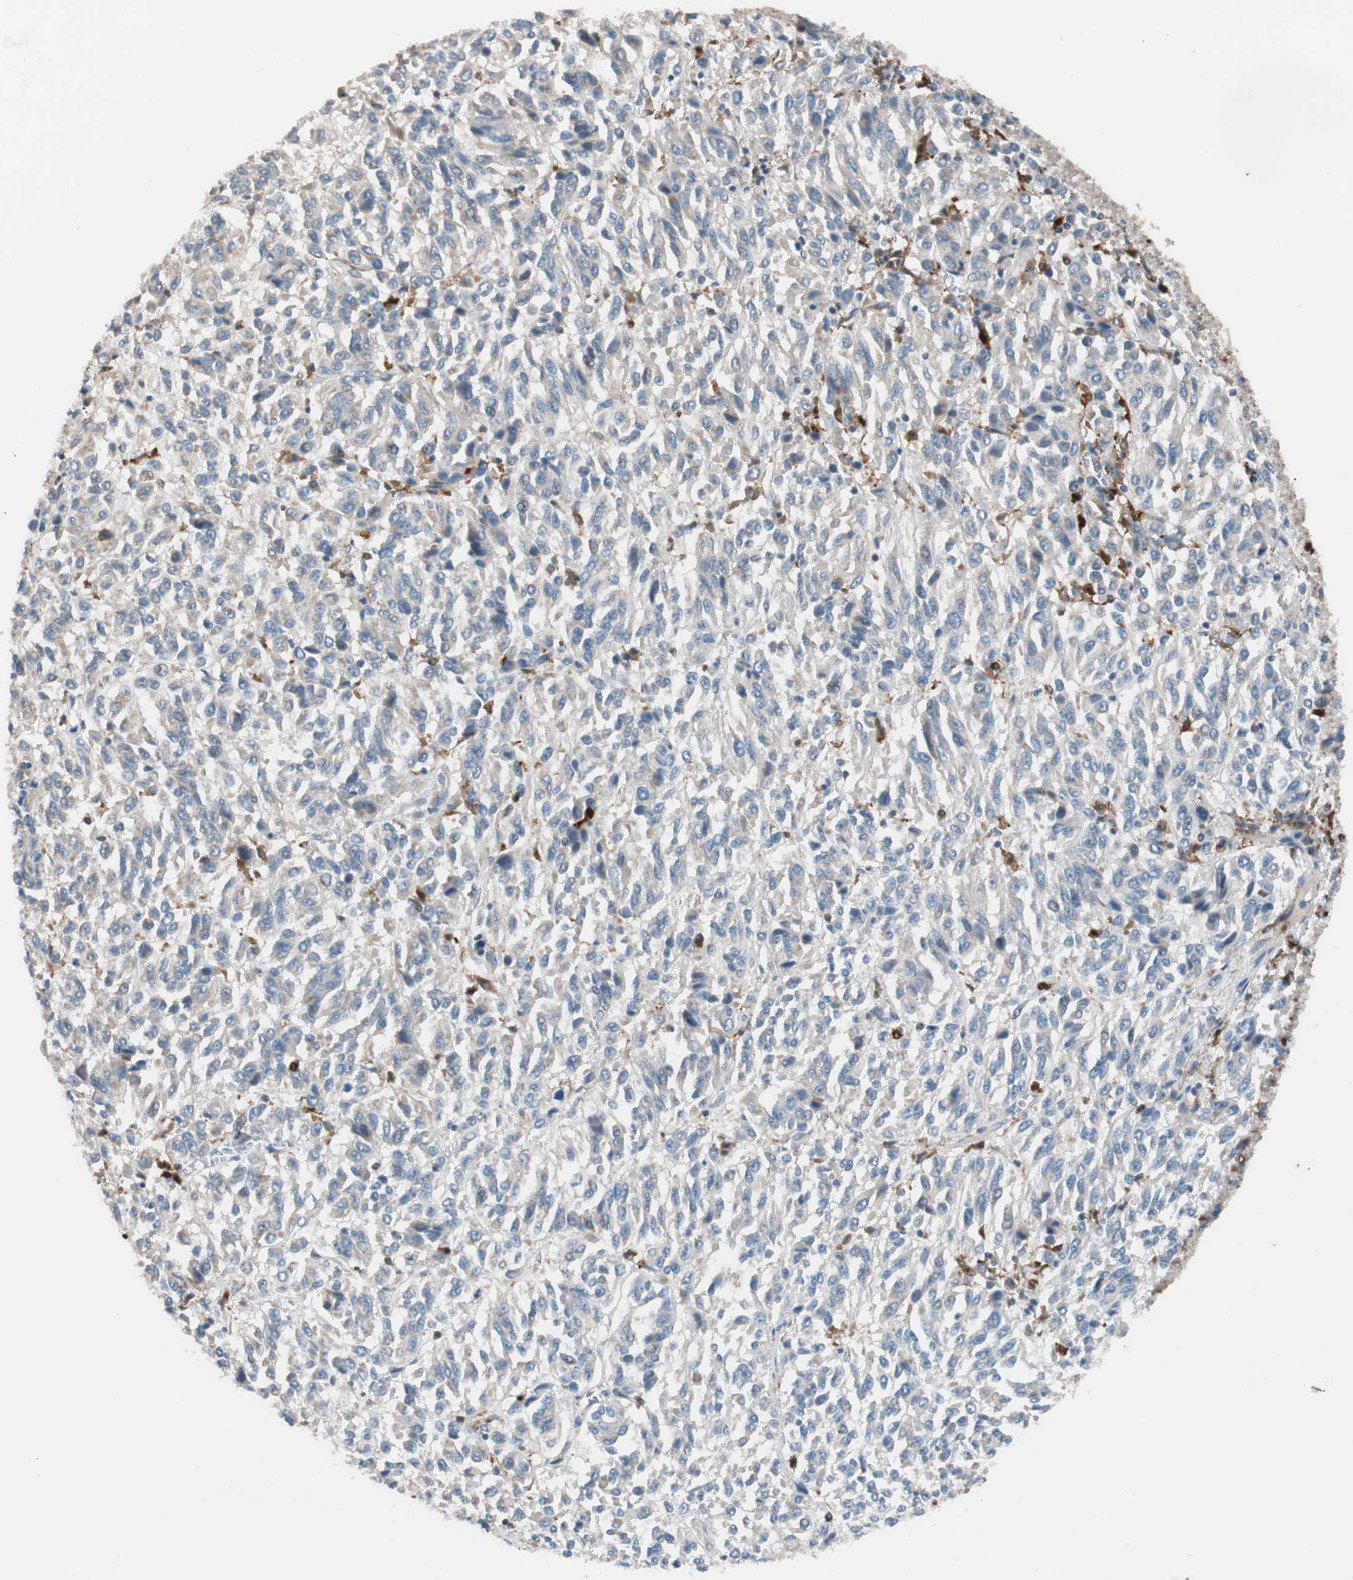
{"staining": {"intensity": "negative", "quantity": "none", "location": "none"}, "tissue": "melanoma", "cell_type": "Tumor cells", "image_type": "cancer", "snomed": [{"axis": "morphology", "description": "Malignant melanoma, Metastatic site"}, {"axis": "topography", "description": "Lung"}], "caption": "Tumor cells show no significant staining in malignant melanoma (metastatic site).", "gene": "FAAH", "patient": {"sex": "male", "age": 64}}